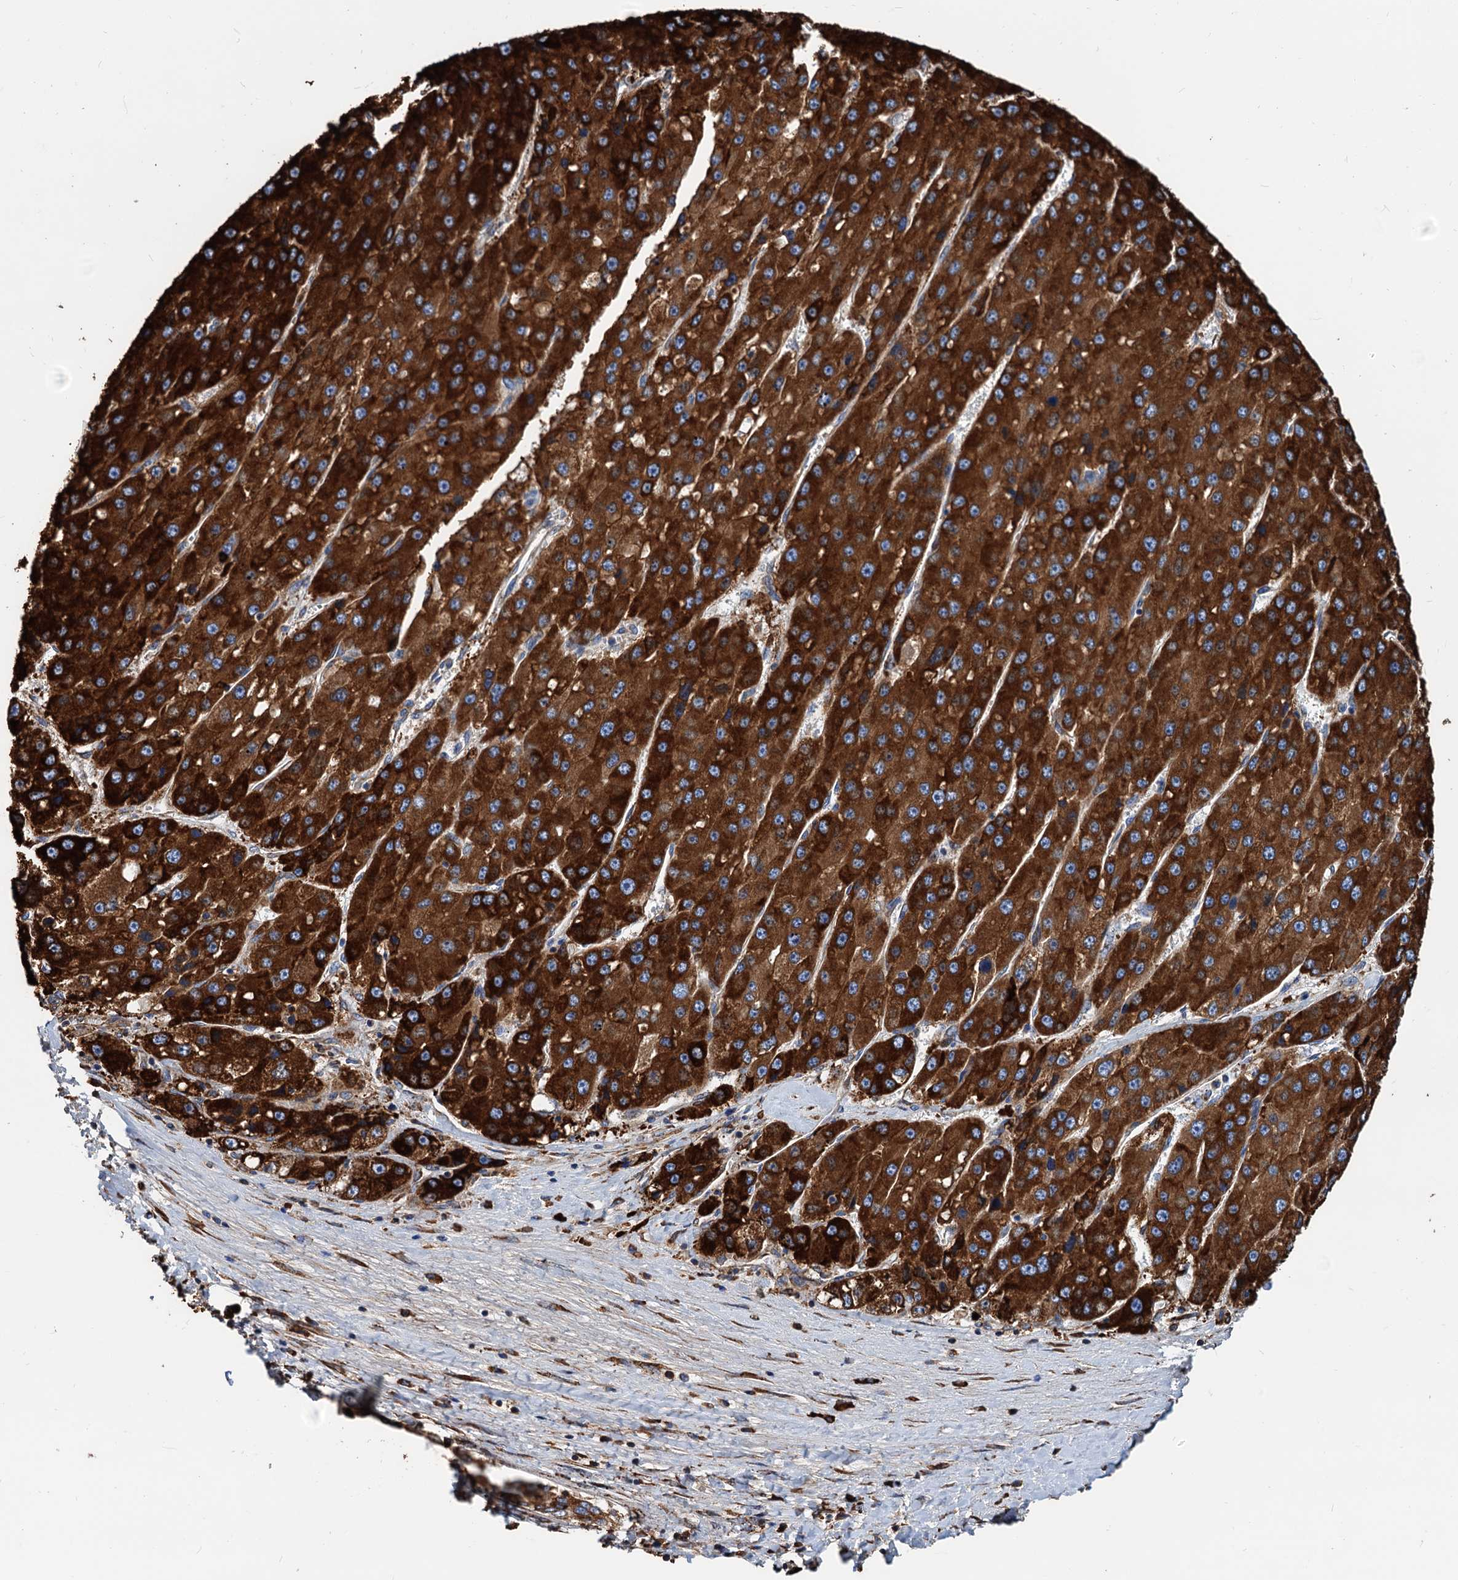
{"staining": {"intensity": "strong", "quantity": ">75%", "location": "cytoplasmic/membranous"}, "tissue": "liver cancer", "cell_type": "Tumor cells", "image_type": "cancer", "snomed": [{"axis": "morphology", "description": "Carcinoma, Hepatocellular, NOS"}, {"axis": "topography", "description": "Liver"}], "caption": "Hepatocellular carcinoma (liver) stained with immunohistochemistry reveals strong cytoplasmic/membranous staining in approximately >75% of tumor cells.", "gene": "HSPA5", "patient": {"sex": "female", "age": 73}}